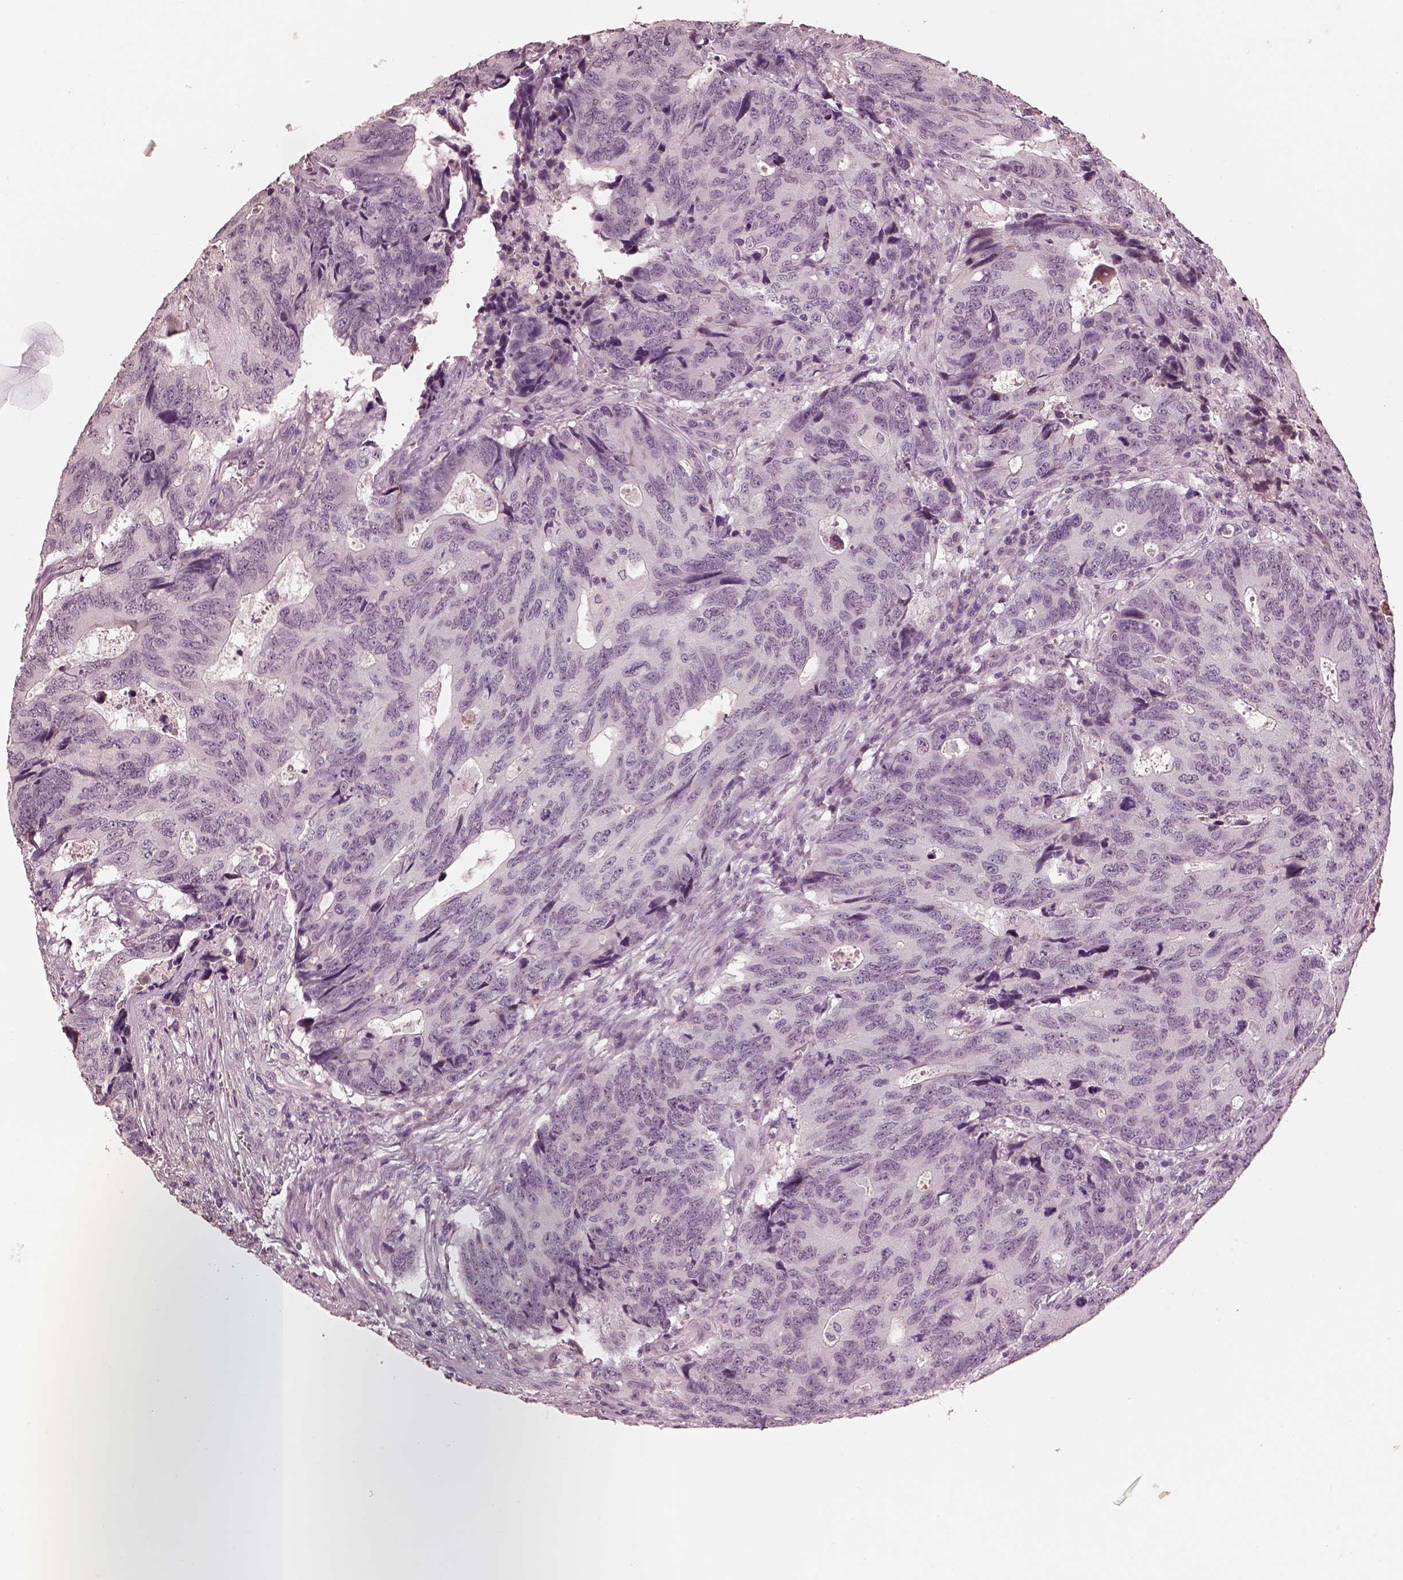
{"staining": {"intensity": "negative", "quantity": "none", "location": "none"}, "tissue": "colorectal cancer", "cell_type": "Tumor cells", "image_type": "cancer", "snomed": [{"axis": "morphology", "description": "Adenocarcinoma, NOS"}, {"axis": "topography", "description": "Colon"}], "caption": "A high-resolution photomicrograph shows immunohistochemistry staining of colorectal adenocarcinoma, which shows no significant expression in tumor cells.", "gene": "KCNA2", "patient": {"sex": "female", "age": 77}}